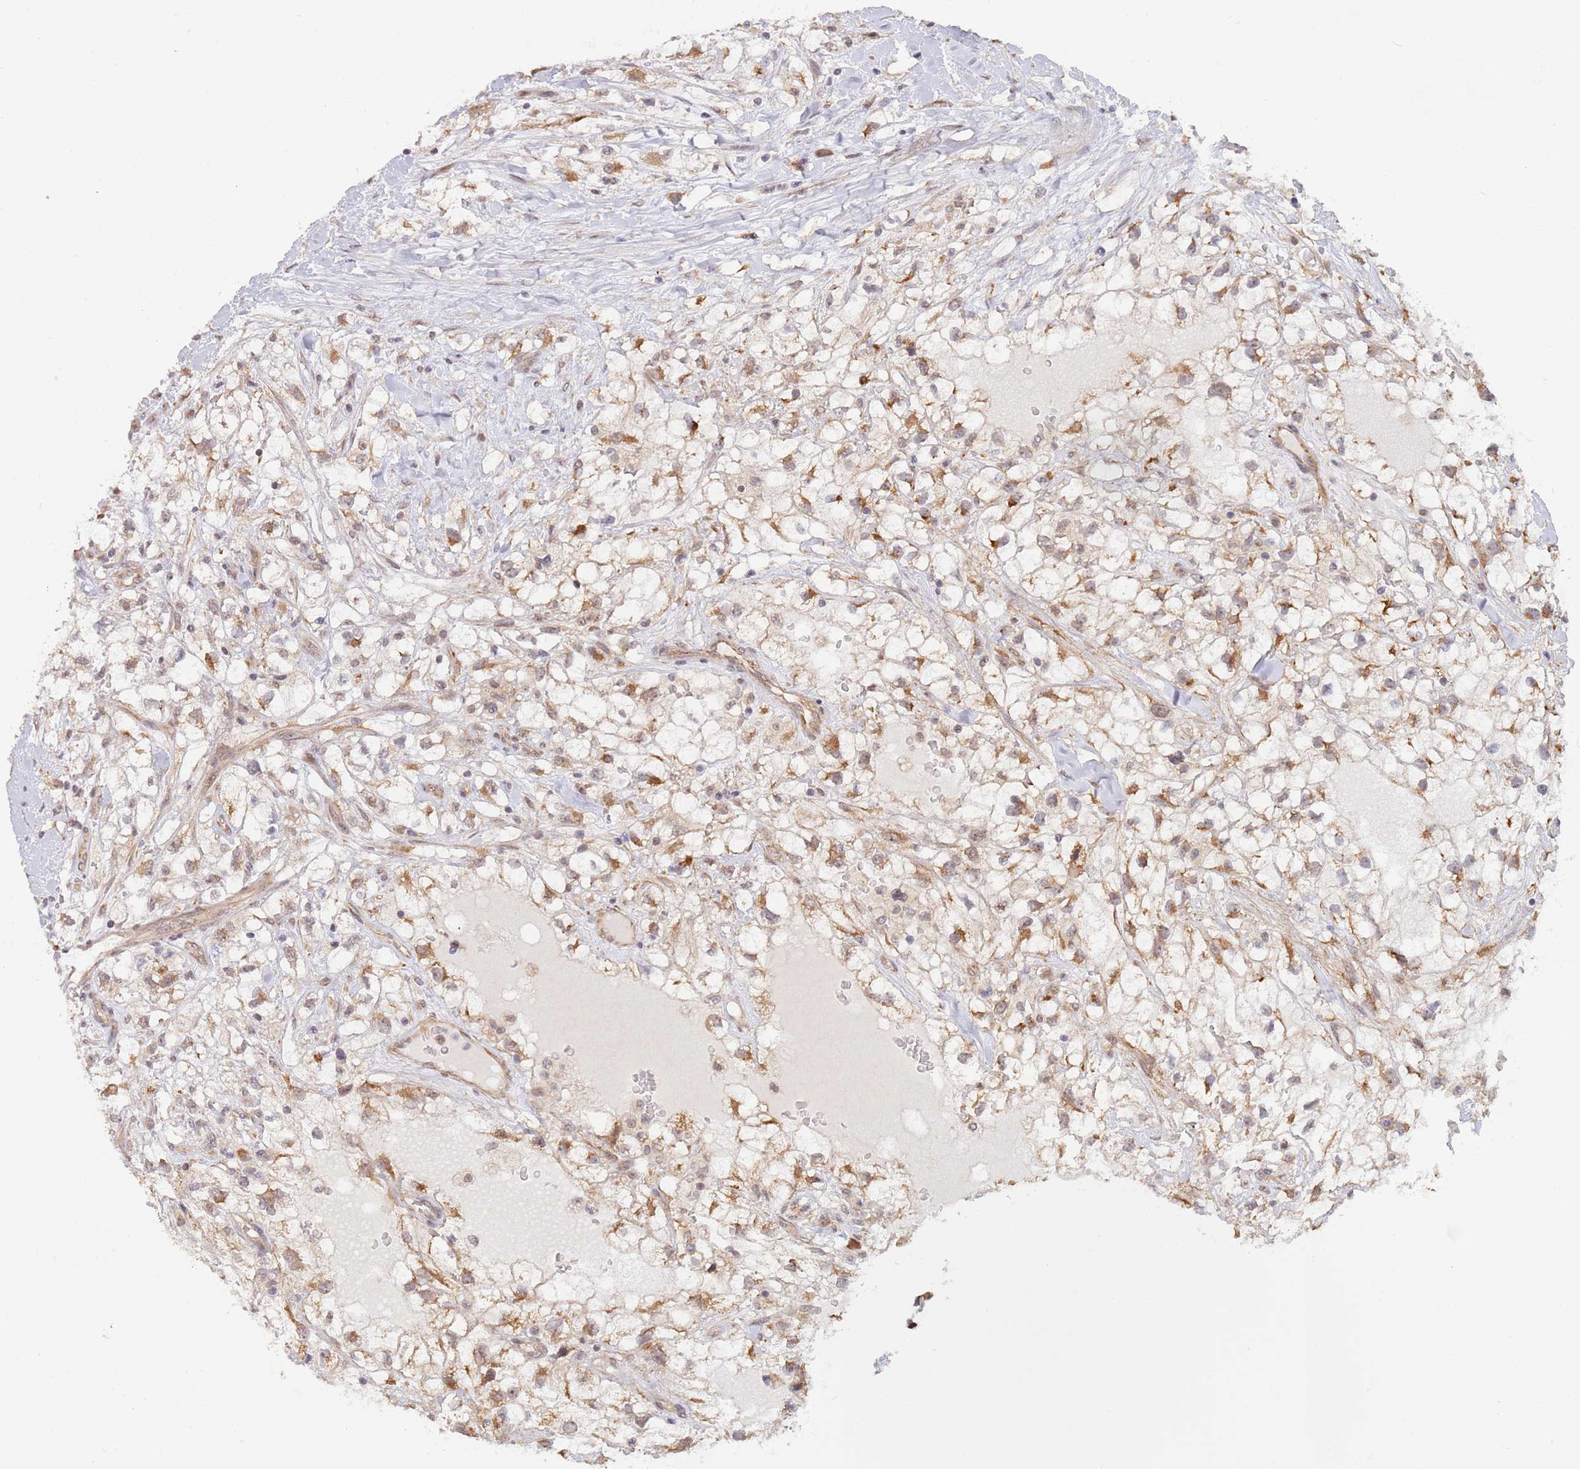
{"staining": {"intensity": "moderate", "quantity": ">75%", "location": "cytoplasmic/membranous"}, "tissue": "renal cancer", "cell_type": "Tumor cells", "image_type": "cancer", "snomed": [{"axis": "morphology", "description": "Adenocarcinoma, NOS"}, {"axis": "topography", "description": "Kidney"}], "caption": "Tumor cells exhibit moderate cytoplasmic/membranous positivity in about >75% of cells in renal adenocarcinoma.", "gene": "UQCC3", "patient": {"sex": "male", "age": 59}}